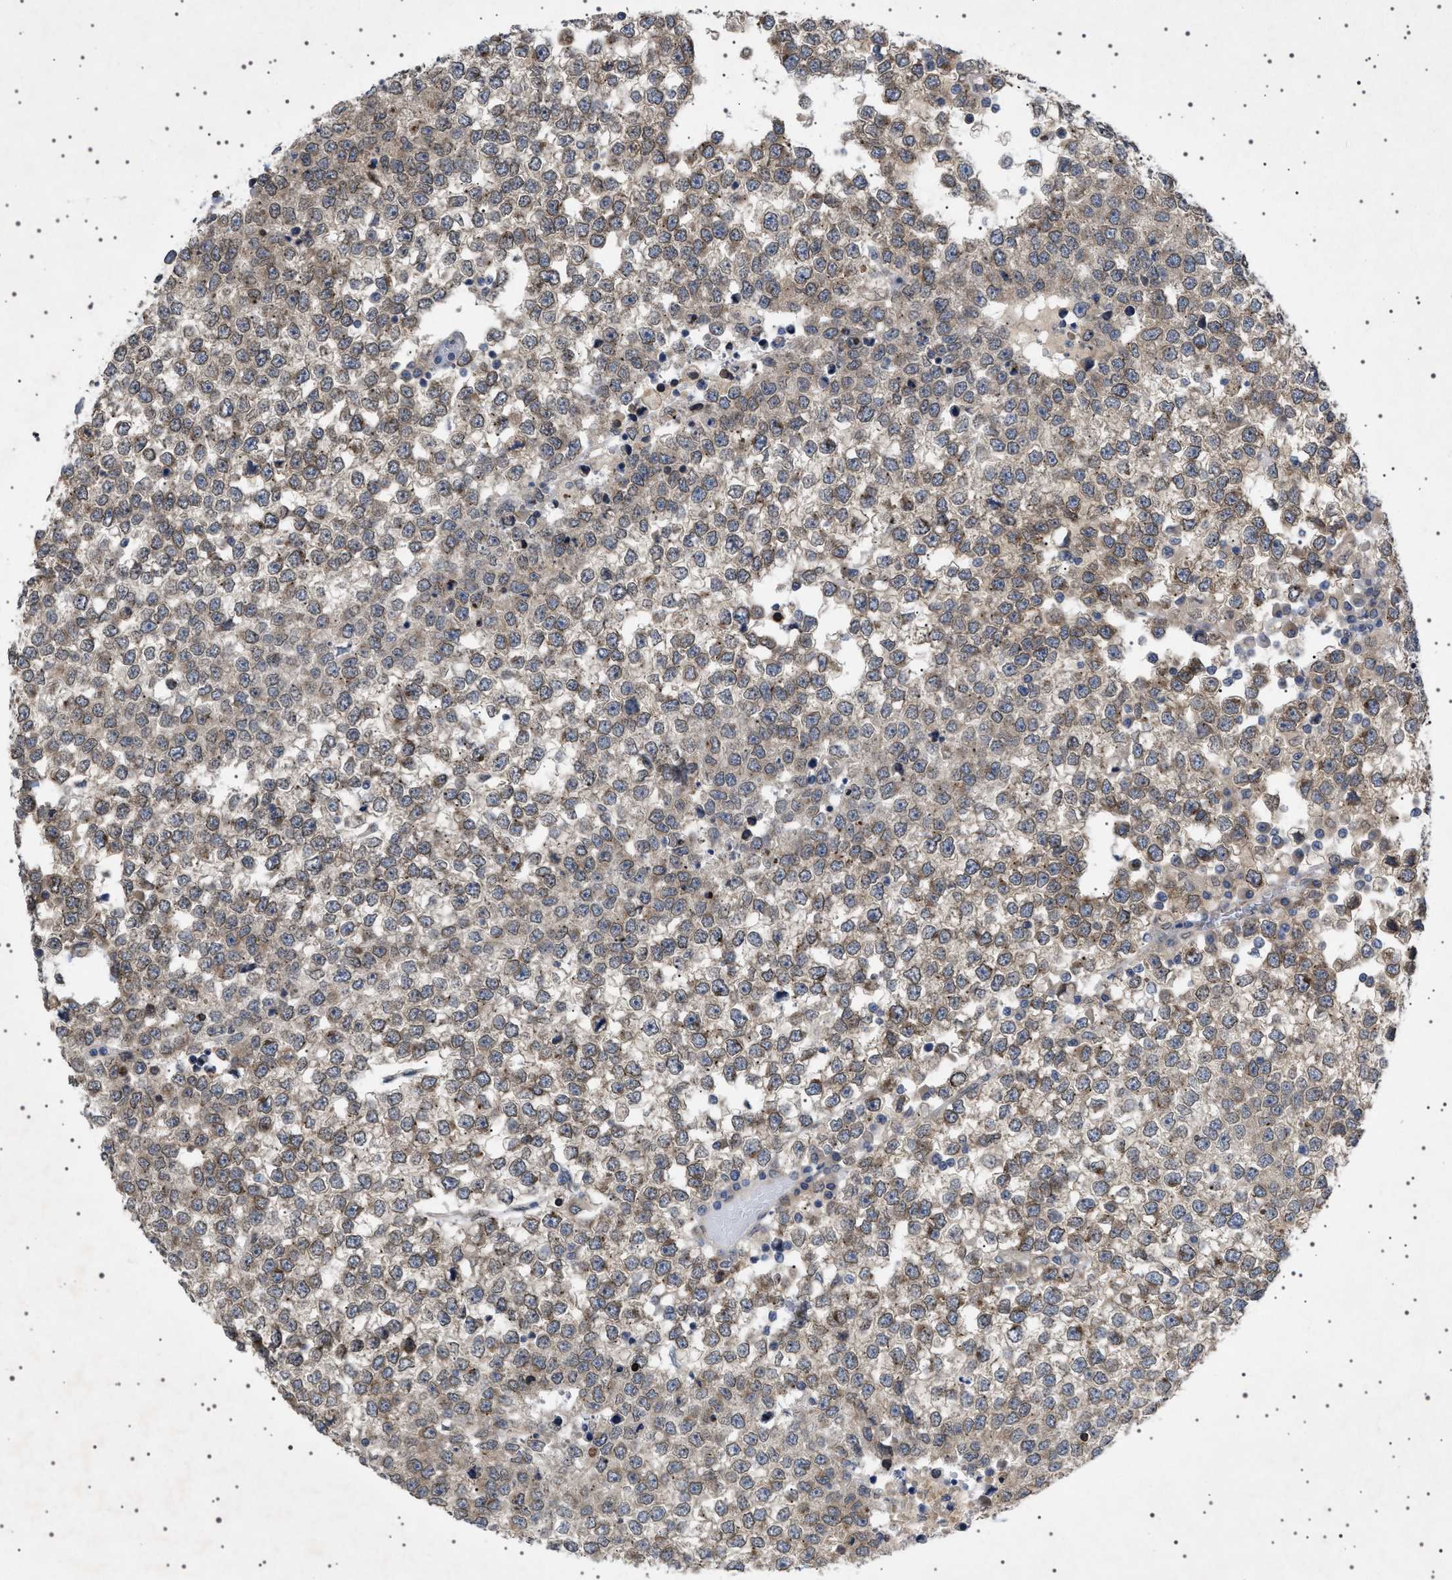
{"staining": {"intensity": "moderate", "quantity": ">75%", "location": "cytoplasmic/membranous,nuclear"}, "tissue": "testis cancer", "cell_type": "Tumor cells", "image_type": "cancer", "snomed": [{"axis": "morphology", "description": "Seminoma, NOS"}, {"axis": "topography", "description": "Testis"}], "caption": "Immunohistochemical staining of human testis cancer (seminoma) displays medium levels of moderate cytoplasmic/membranous and nuclear staining in about >75% of tumor cells.", "gene": "NUP93", "patient": {"sex": "male", "age": 65}}